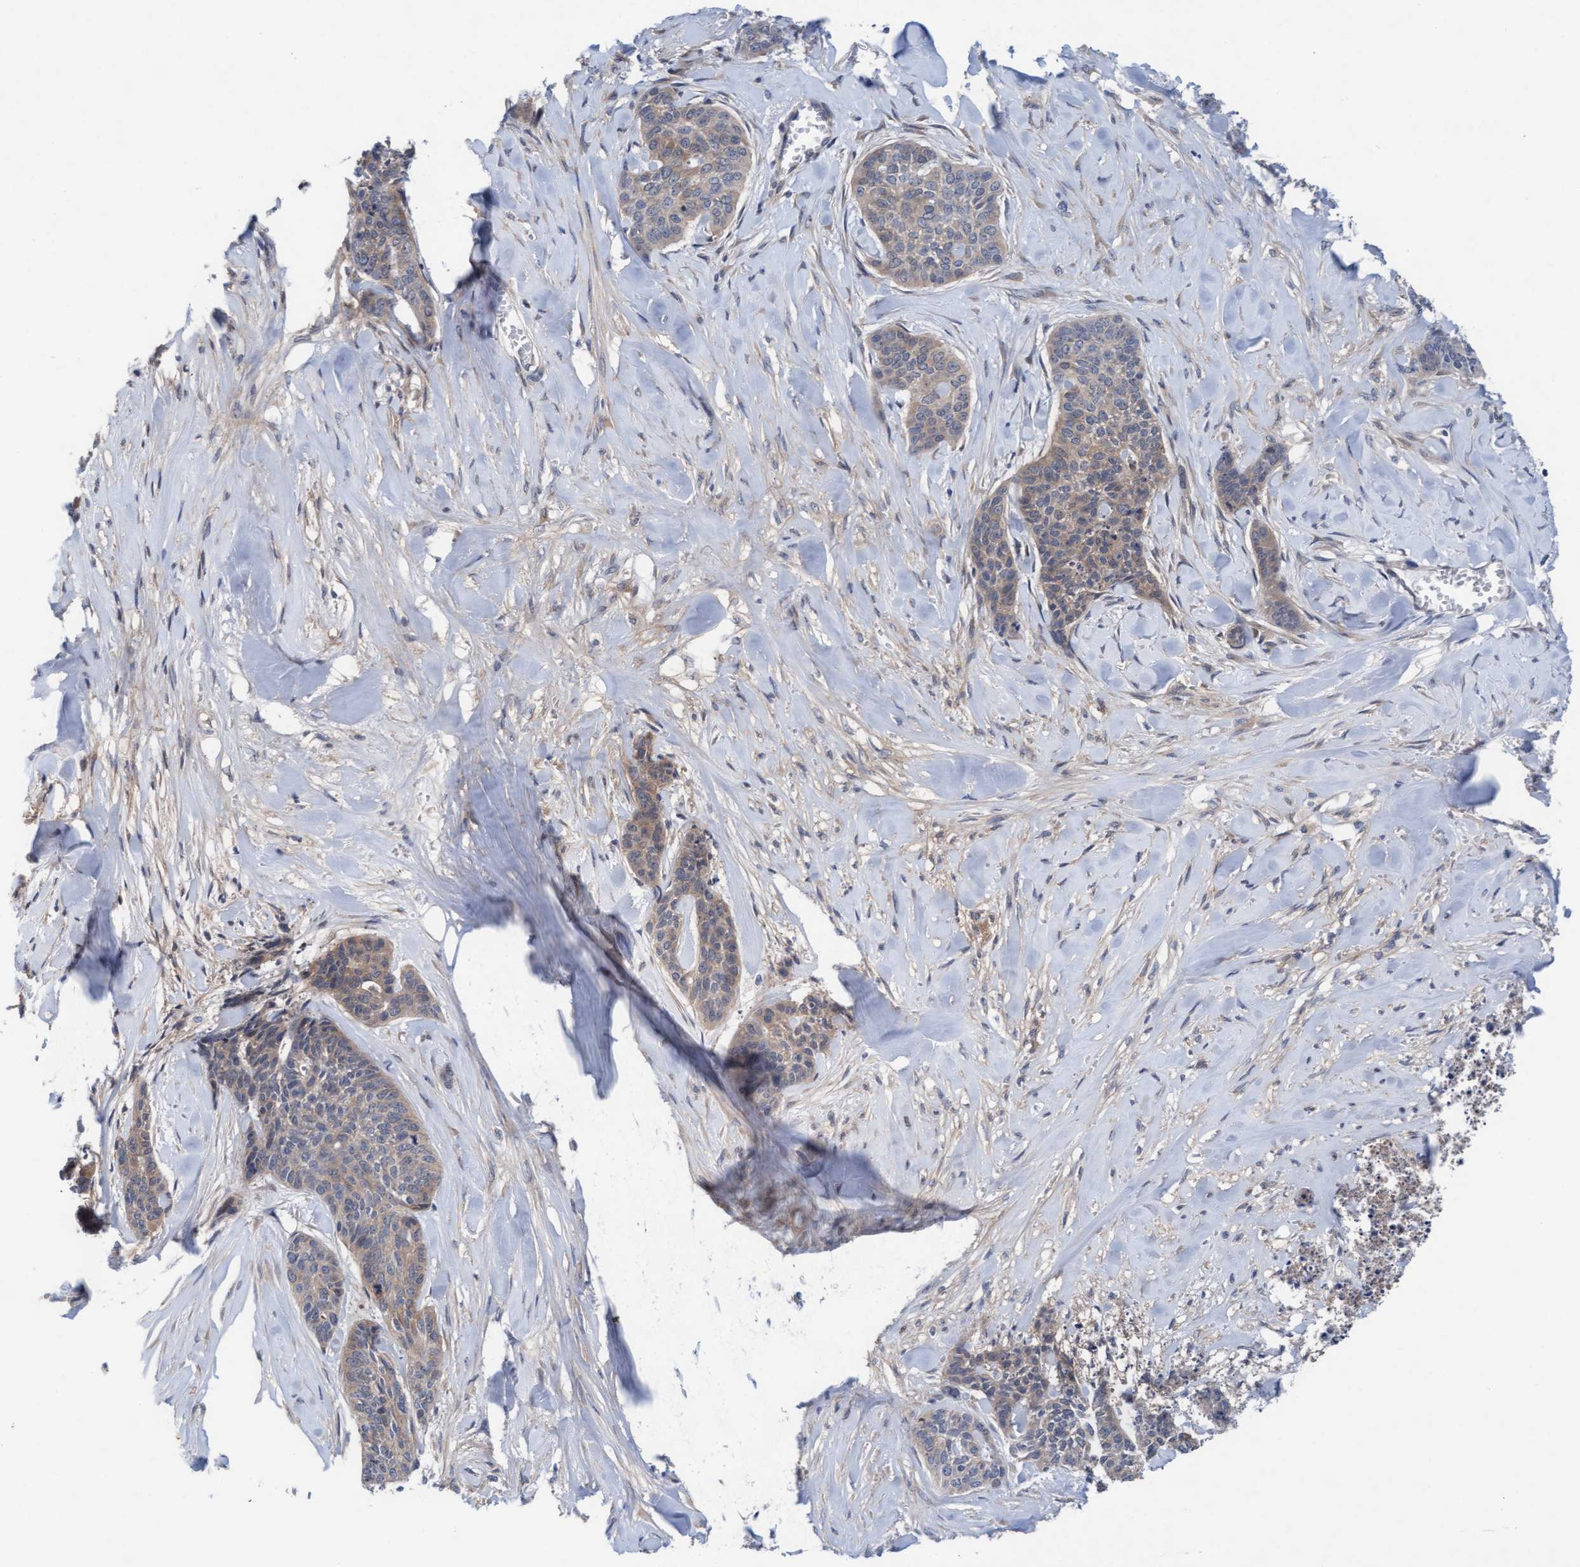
{"staining": {"intensity": "weak", "quantity": "25%-75%", "location": "cytoplasmic/membranous"}, "tissue": "skin cancer", "cell_type": "Tumor cells", "image_type": "cancer", "snomed": [{"axis": "morphology", "description": "Basal cell carcinoma"}, {"axis": "topography", "description": "Skin"}], "caption": "An image showing weak cytoplasmic/membranous positivity in approximately 25%-75% of tumor cells in skin basal cell carcinoma, as visualized by brown immunohistochemical staining.", "gene": "PLCD1", "patient": {"sex": "female", "age": 64}}